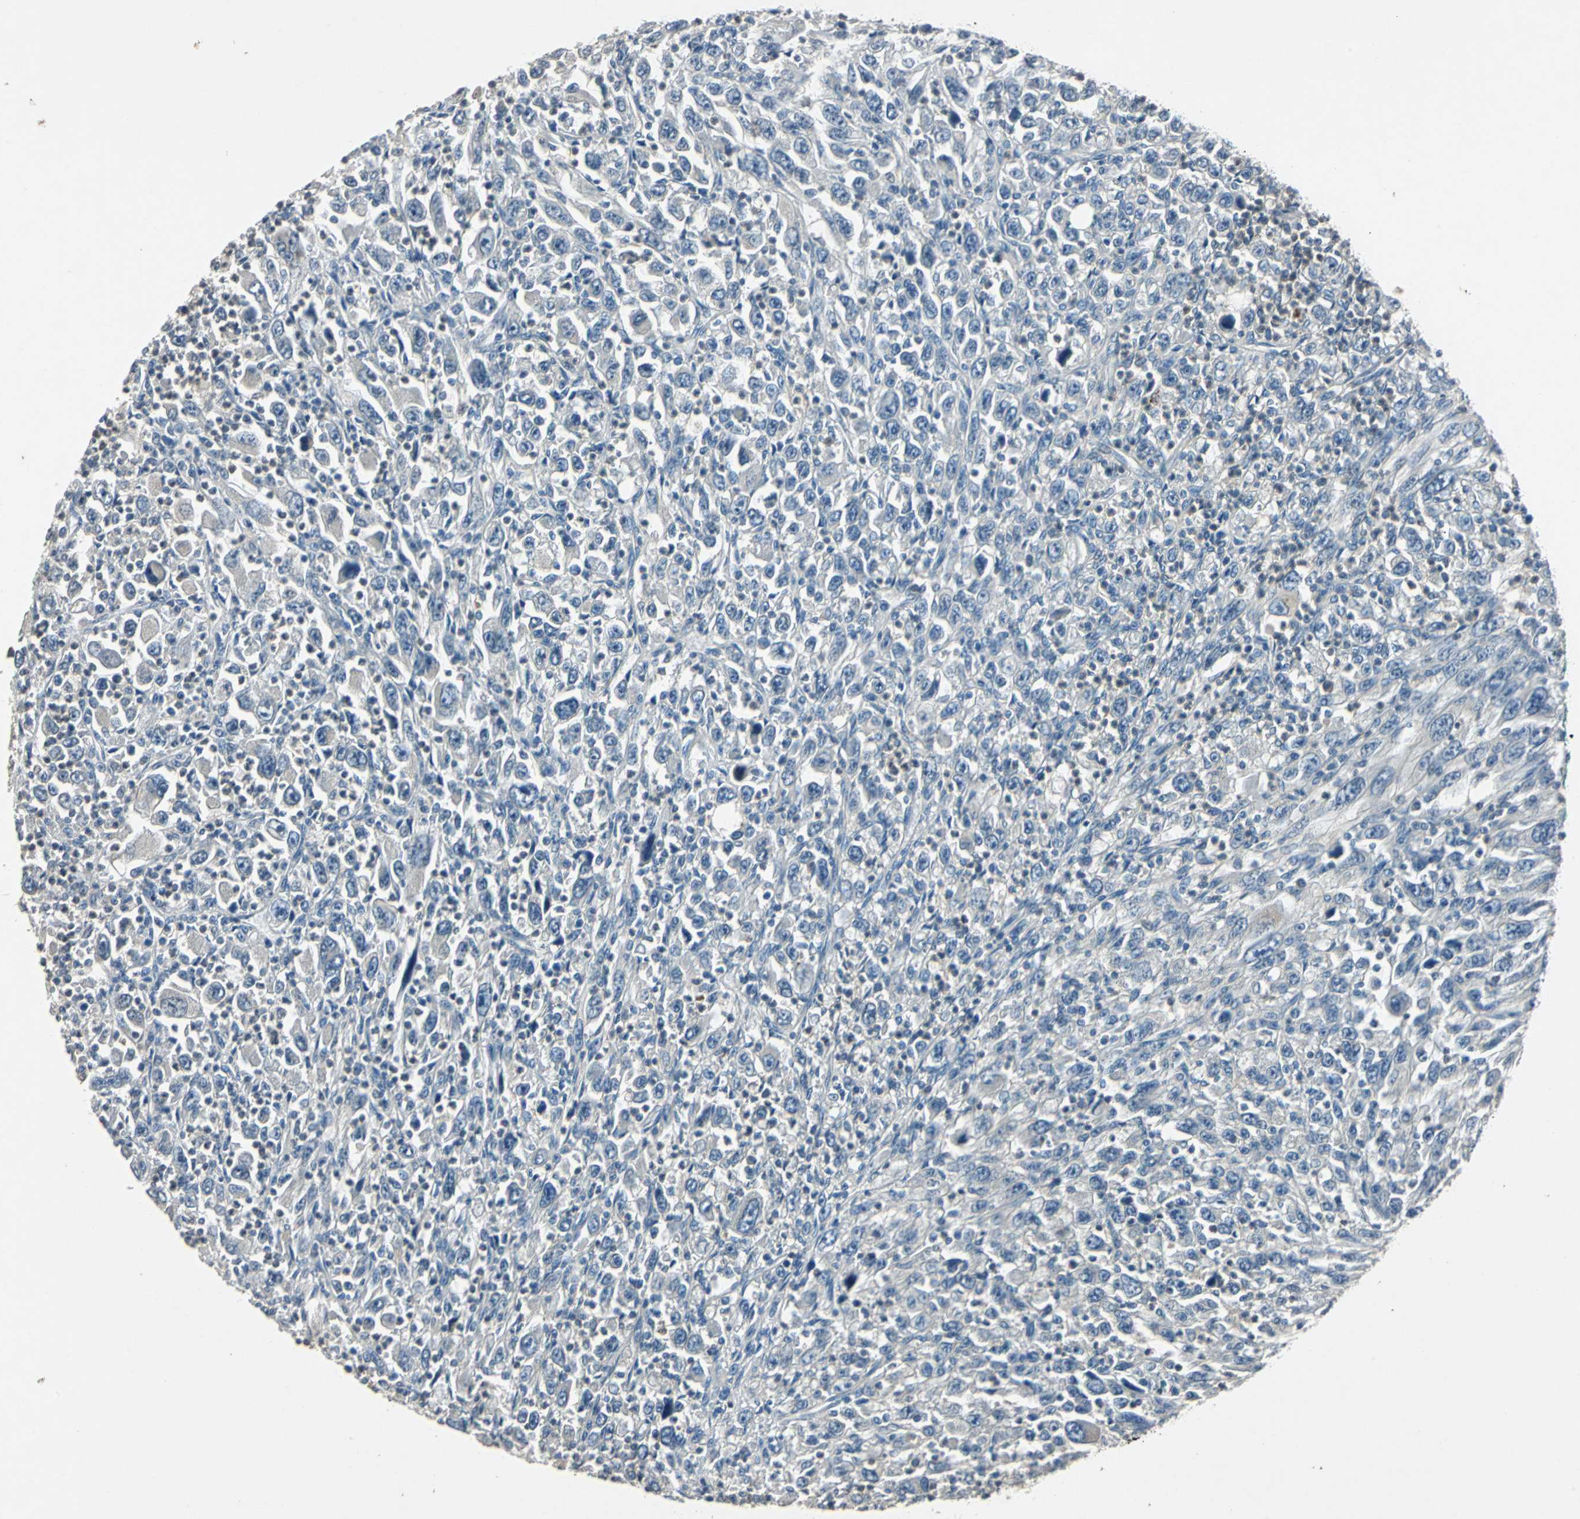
{"staining": {"intensity": "negative", "quantity": "none", "location": "none"}, "tissue": "melanoma", "cell_type": "Tumor cells", "image_type": "cancer", "snomed": [{"axis": "morphology", "description": "Malignant melanoma, Metastatic site"}, {"axis": "topography", "description": "Skin"}], "caption": "This is an immunohistochemistry micrograph of malignant melanoma (metastatic site). There is no positivity in tumor cells.", "gene": "SLC2A13", "patient": {"sex": "female", "age": 56}}